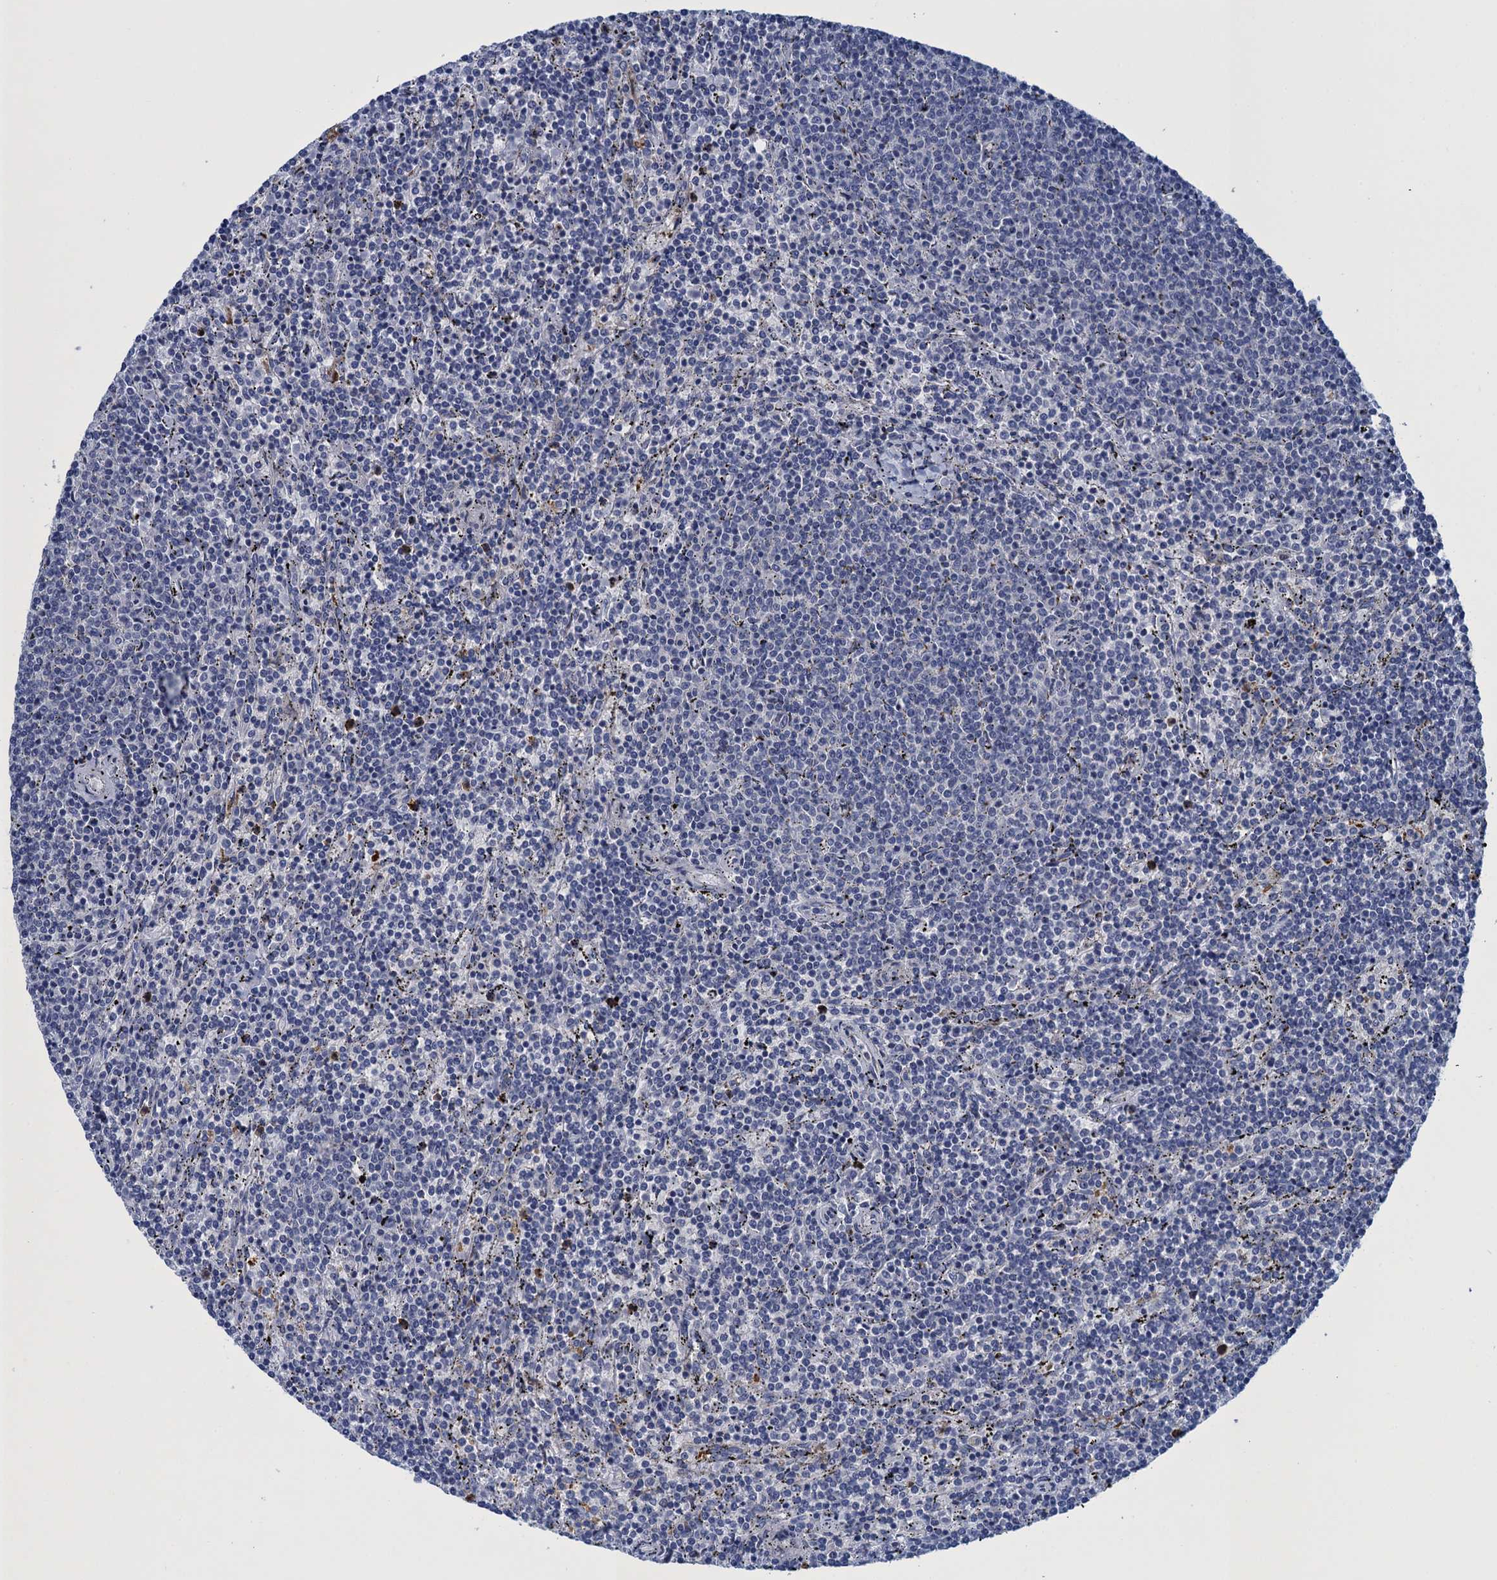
{"staining": {"intensity": "negative", "quantity": "none", "location": "none"}, "tissue": "lymphoma", "cell_type": "Tumor cells", "image_type": "cancer", "snomed": [{"axis": "morphology", "description": "Malignant lymphoma, non-Hodgkin's type, Low grade"}, {"axis": "topography", "description": "Spleen"}], "caption": "Immunohistochemical staining of low-grade malignant lymphoma, non-Hodgkin's type demonstrates no significant positivity in tumor cells.", "gene": "SCEL", "patient": {"sex": "female", "age": 50}}